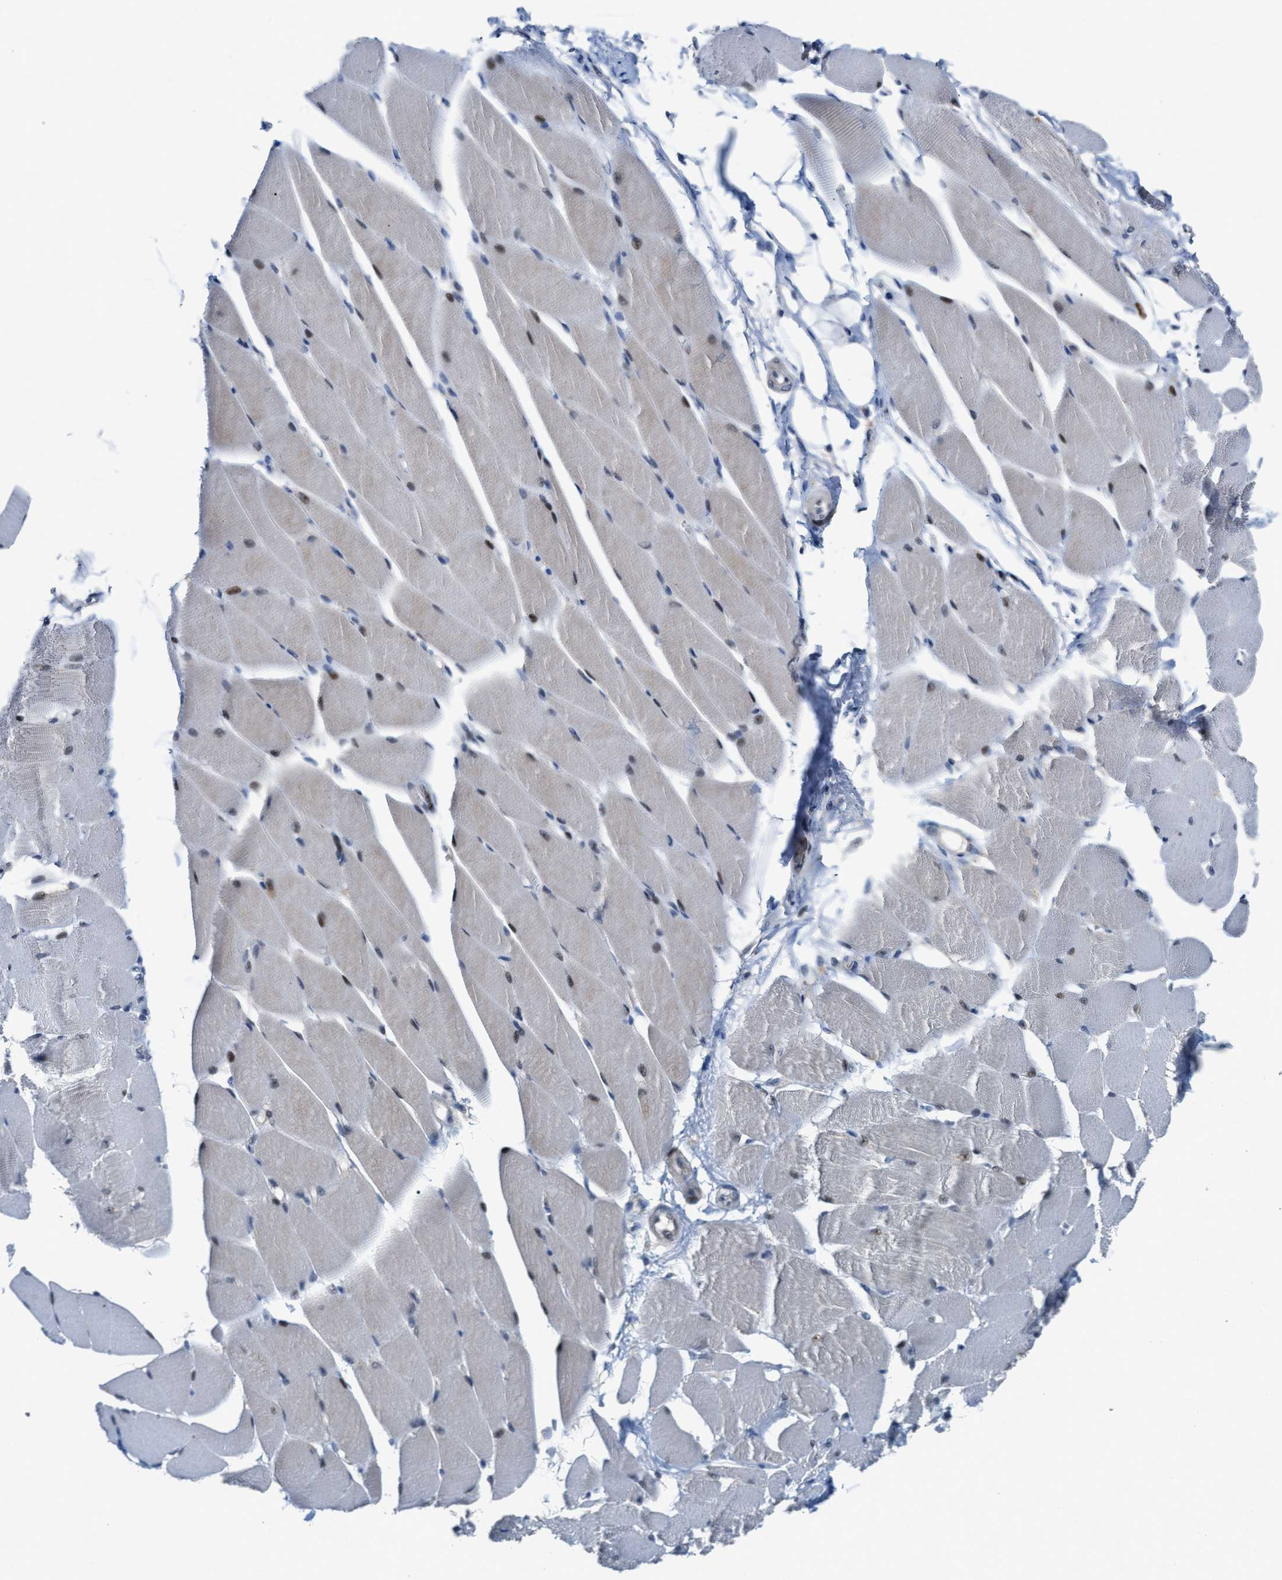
{"staining": {"intensity": "moderate", "quantity": ">75%", "location": "nuclear"}, "tissue": "skeletal muscle", "cell_type": "Myocytes", "image_type": "normal", "snomed": [{"axis": "morphology", "description": "Normal tissue, NOS"}, {"axis": "topography", "description": "Skeletal muscle"}, {"axis": "topography", "description": "Peripheral nerve tissue"}], "caption": "Immunohistochemical staining of benign human skeletal muscle shows moderate nuclear protein positivity in approximately >75% of myocytes. (IHC, brightfield microscopy, high magnification).", "gene": "ZNF783", "patient": {"sex": "female", "age": 84}}